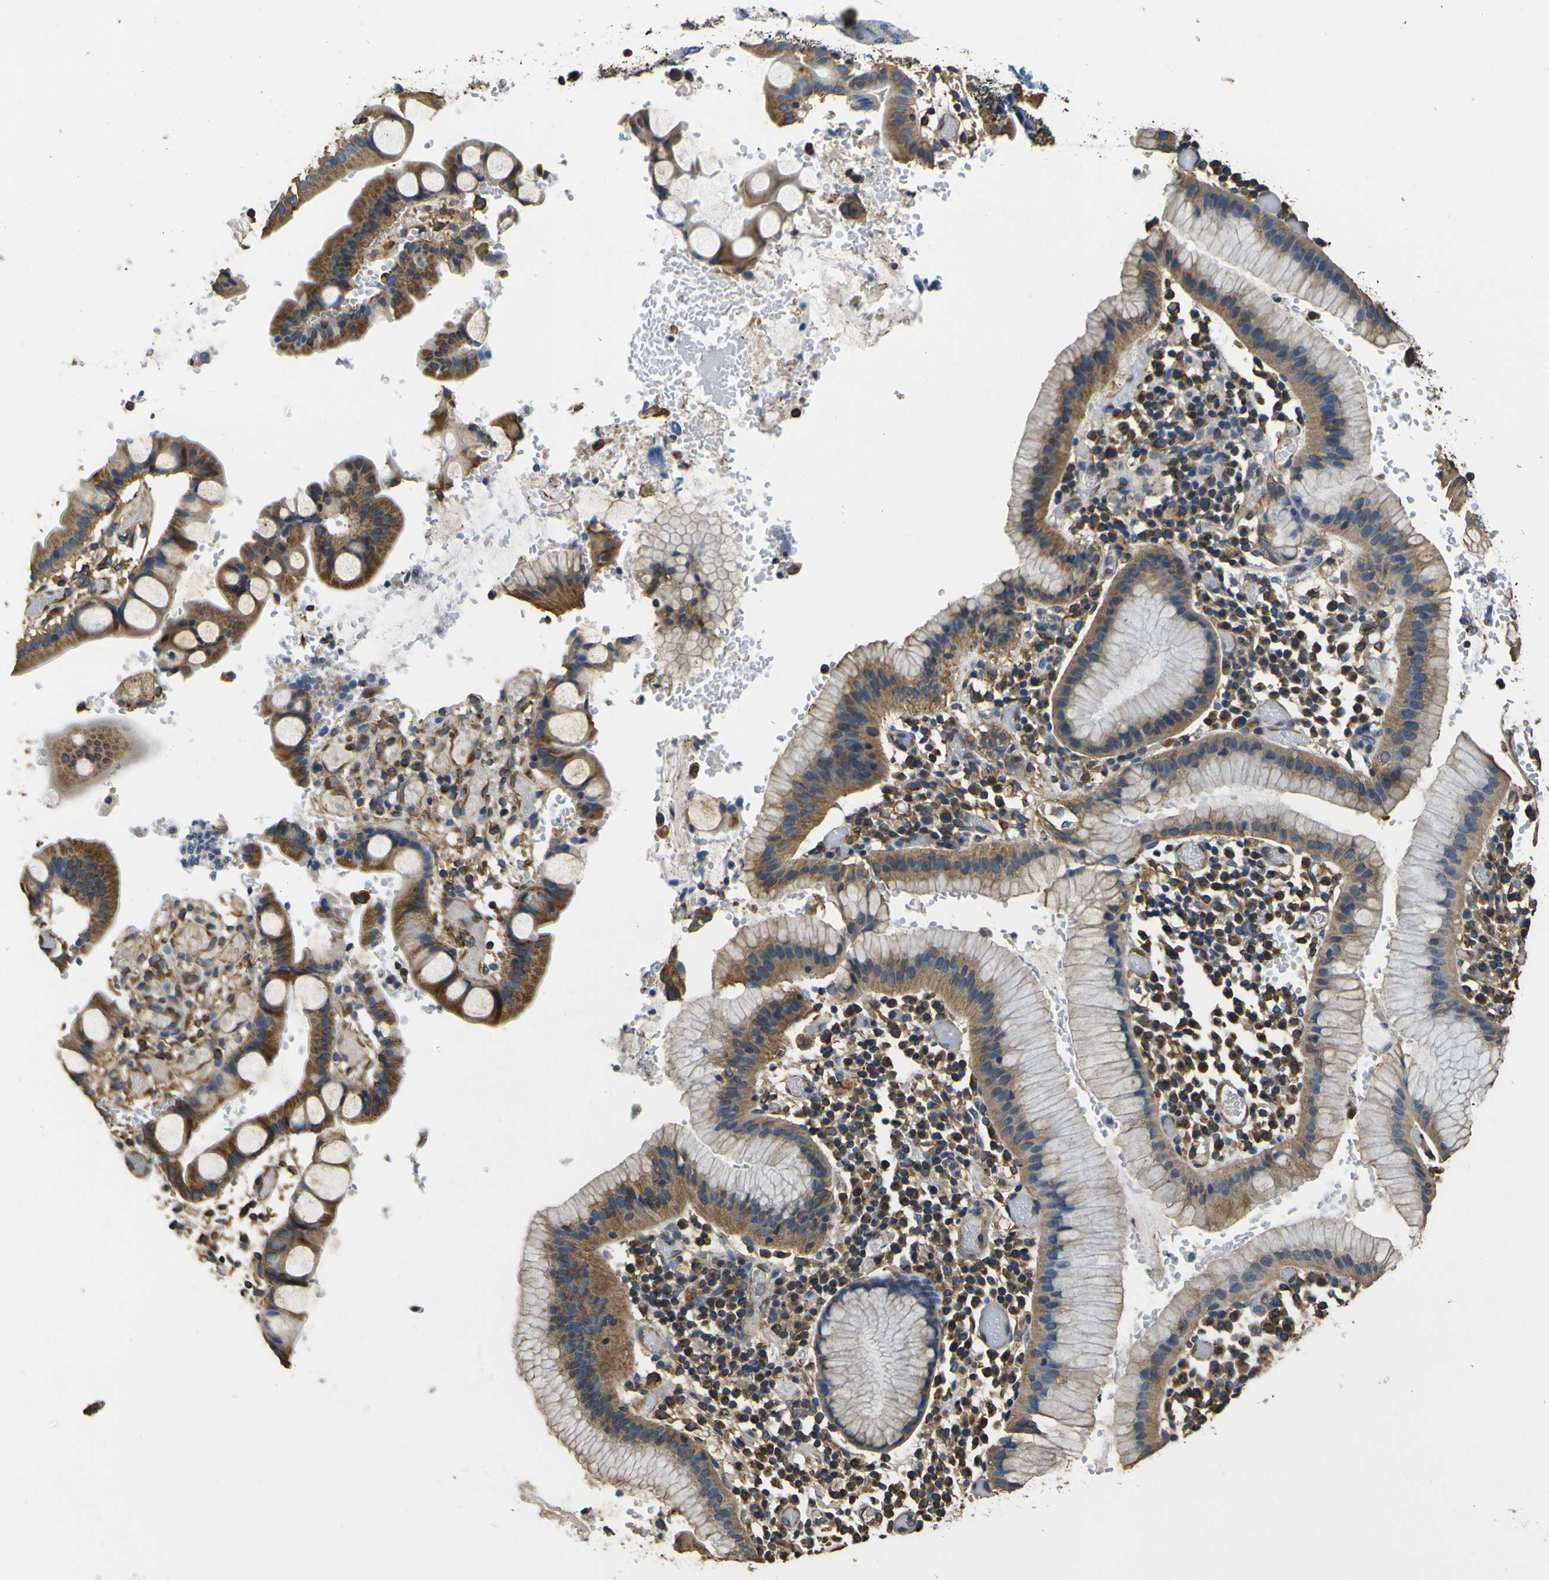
{"staining": {"intensity": "moderate", "quantity": ">75%", "location": "cytoplasmic/membranous"}, "tissue": "stomach cancer", "cell_type": "Tumor cells", "image_type": "cancer", "snomed": [{"axis": "morphology", "description": "Adenocarcinoma, NOS"}, {"axis": "topography", "description": "Stomach"}], "caption": "Moderate cytoplasmic/membranous expression for a protein is present in about >75% of tumor cells of adenocarcinoma (stomach) using immunohistochemistry (IHC).", "gene": "TUBB", "patient": {"sex": "female", "age": 75}}